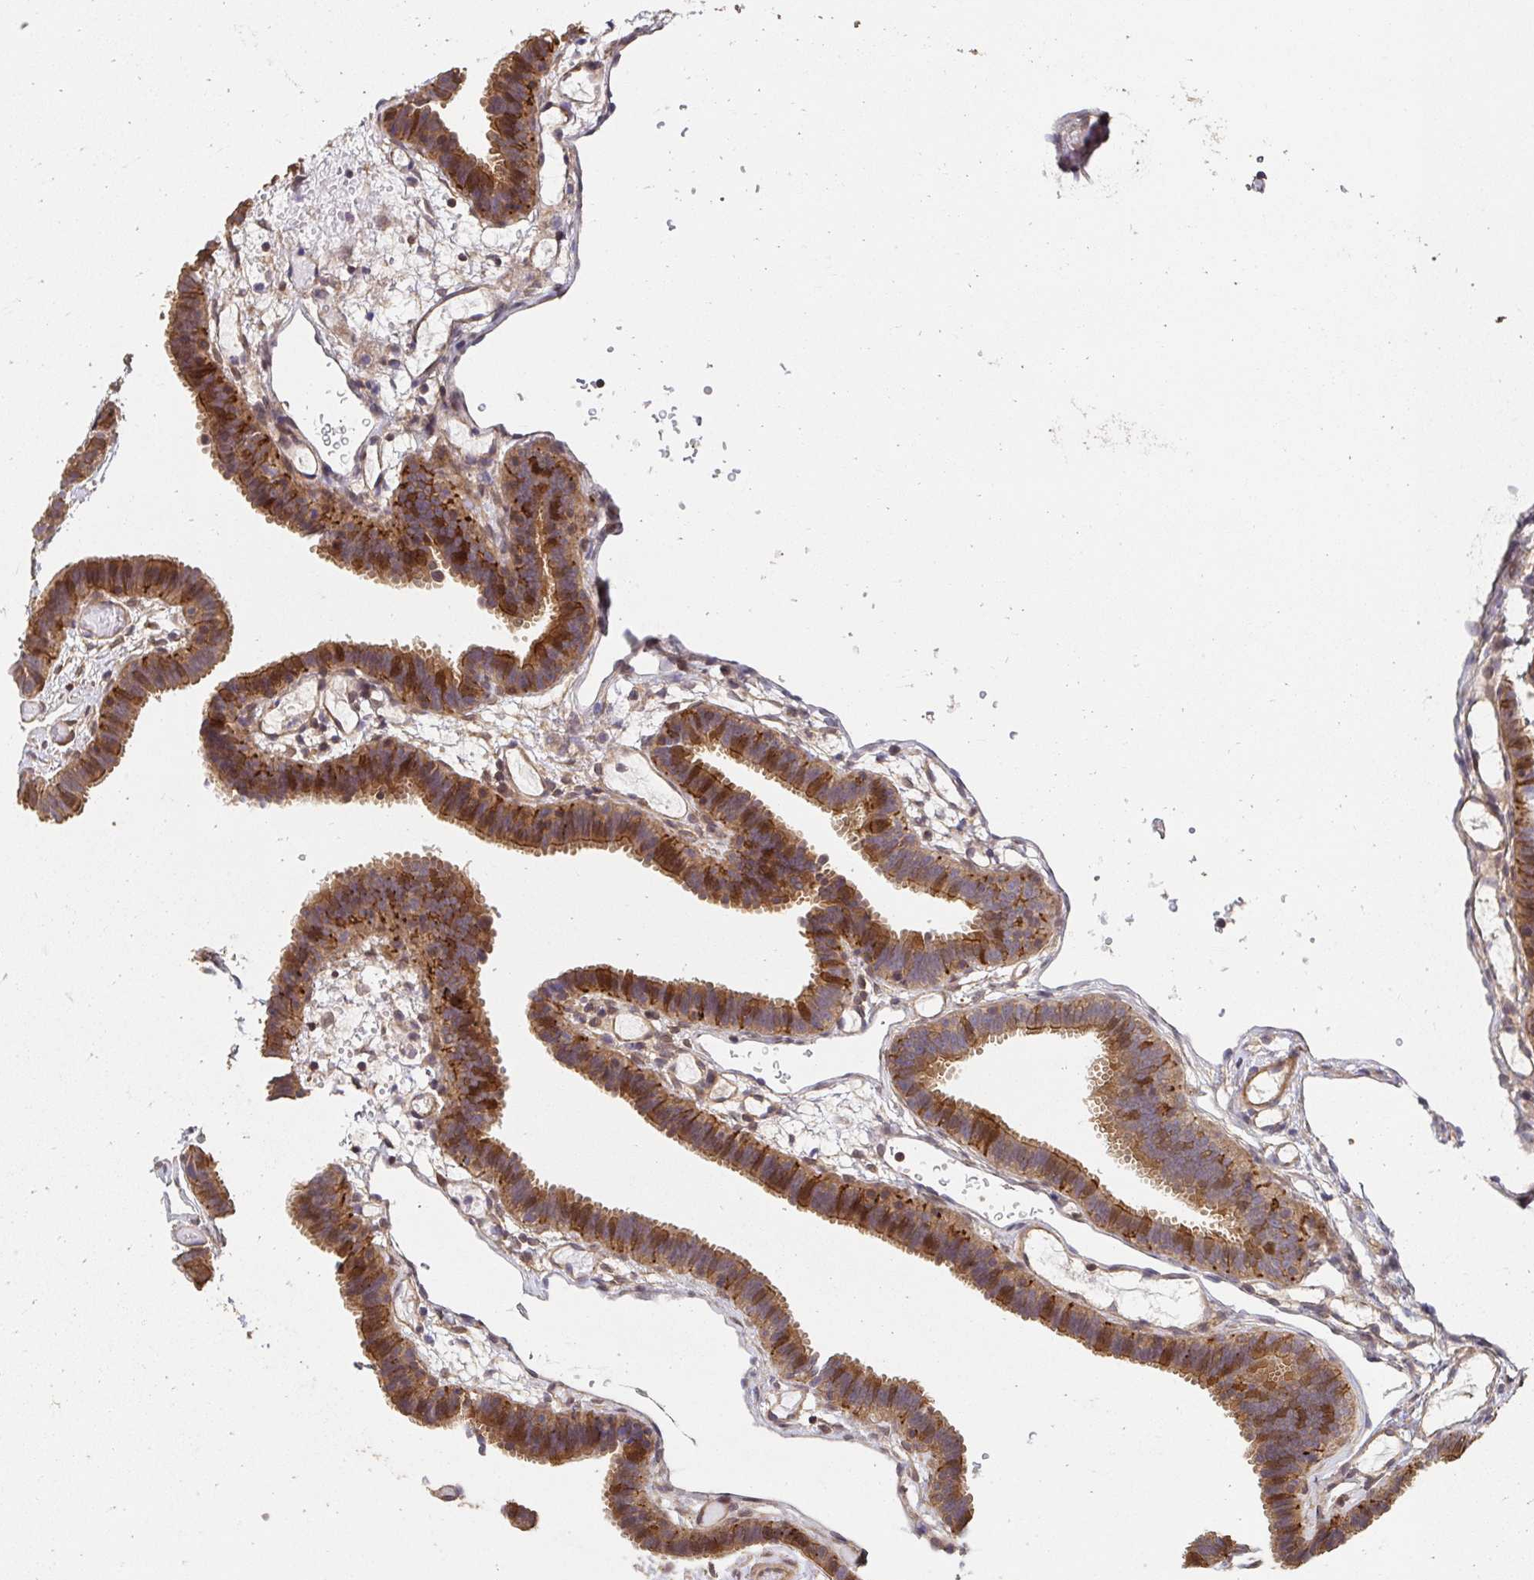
{"staining": {"intensity": "moderate", "quantity": ">75%", "location": "cytoplasmic/membranous,nuclear"}, "tissue": "fallopian tube", "cell_type": "Glandular cells", "image_type": "normal", "snomed": [{"axis": "morphology", "description": "Normal tissue, NOS"}, {"axis": "topography", "description": "Fallopian tube"}], "caption": "Immunohistochemistry micrograph of benign fallopian tube: fallopian tube stained using immunohistochemistry (IHC) reveals medium levels of moderate protein expression localized specifically in the cytoplasmic/membranous,nuclear of glandular cells, appearing as a cytoplasmic/membranous,nuclear brown color.", "gene": "APBB1", "patient": {"sex": "female", "age": 37}}